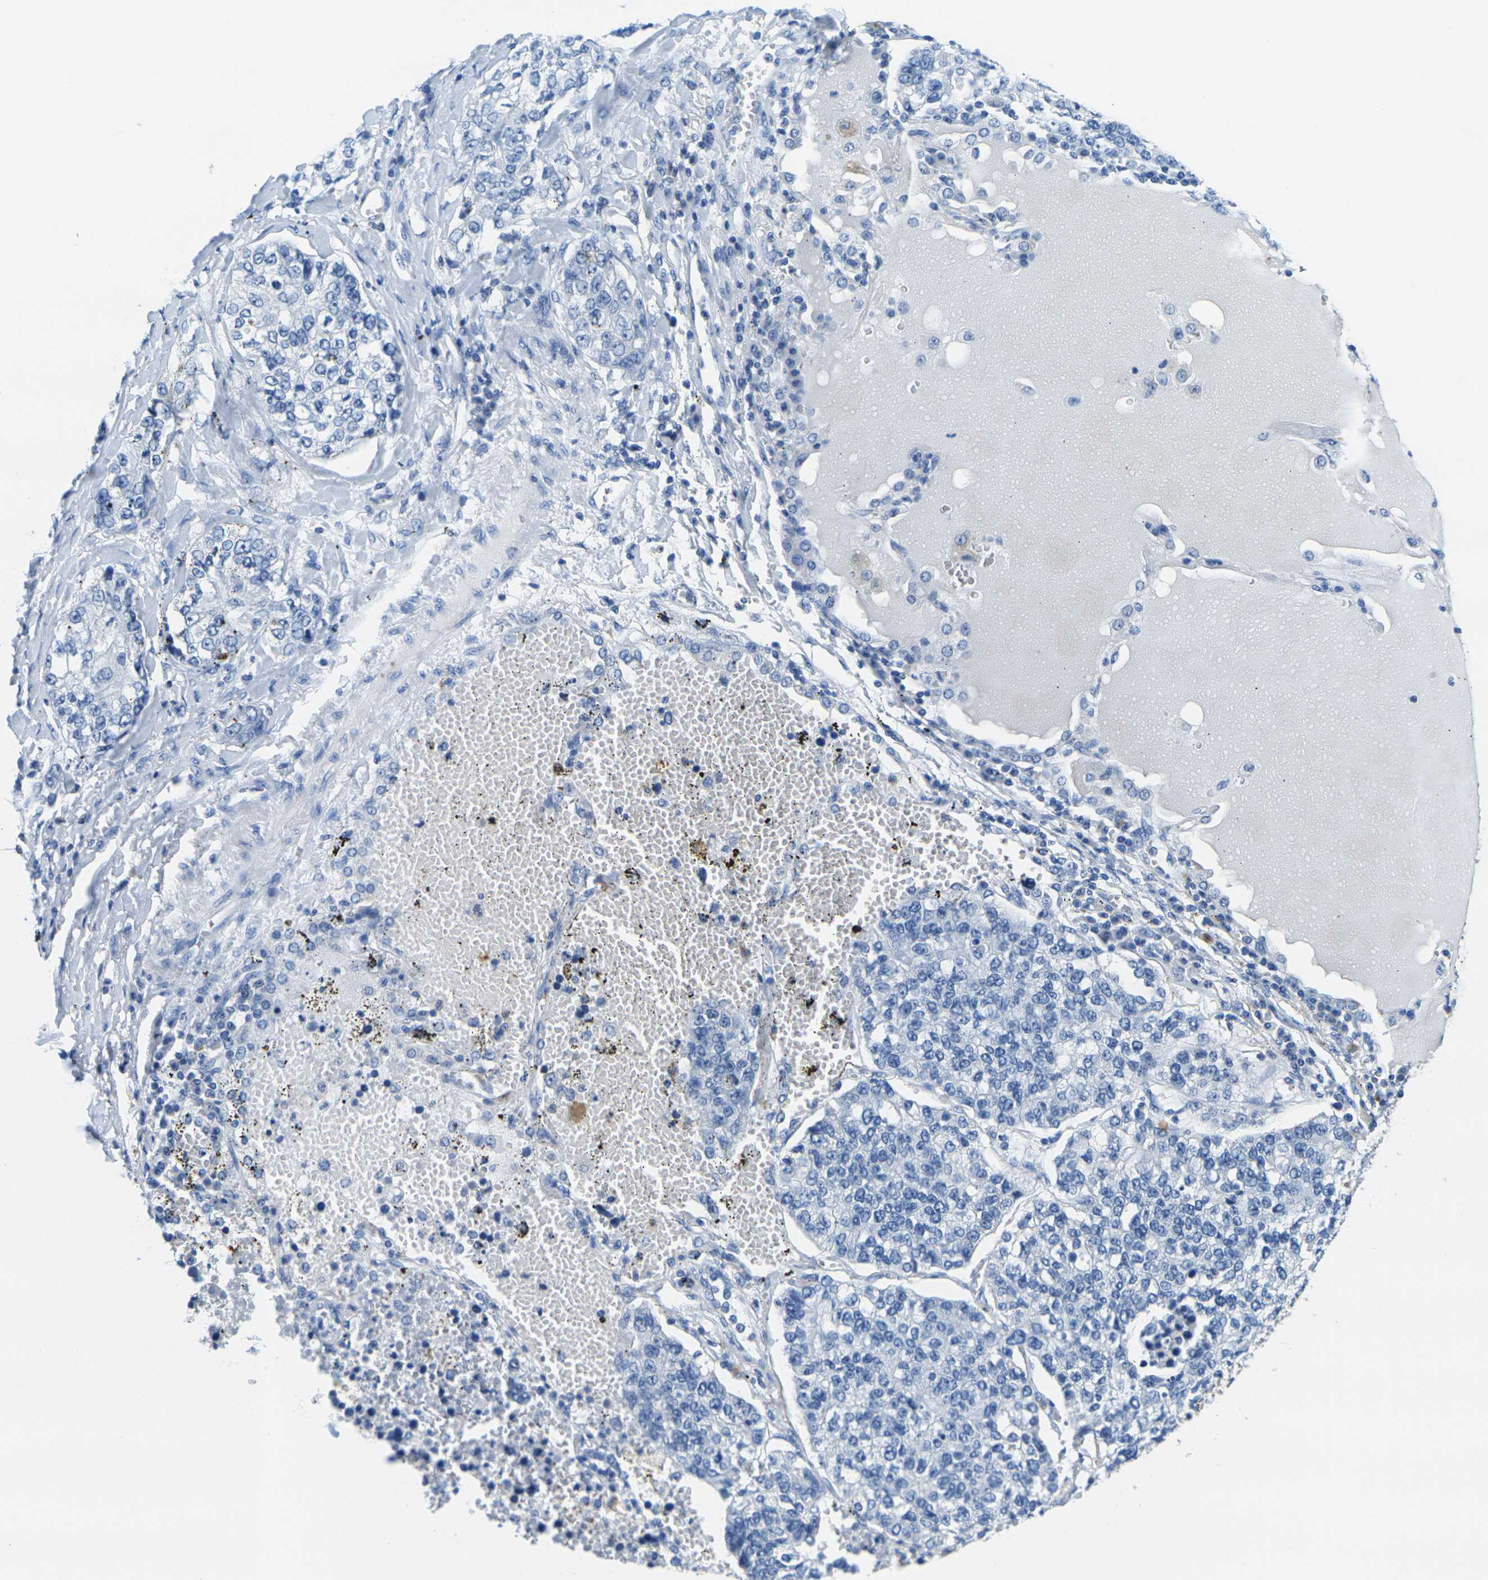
{"staining": {"intensity": "negative", "quantity": "none", "location": "none"}, "tissue": "lung cancer", "cell_type": "Tumor cells", "image_type": "cancer", "snomed": [{"axis": "morphology", "description": "Adenocarcinoma, NOS"}, {"axis": "topography", "description": "Lung"}], "caption": "Tumor cells are negative for brown protein staining in adenocarcinoma (lung).", "gene": "FAM3D", "patient": {"sex": "male", "age": 49}}